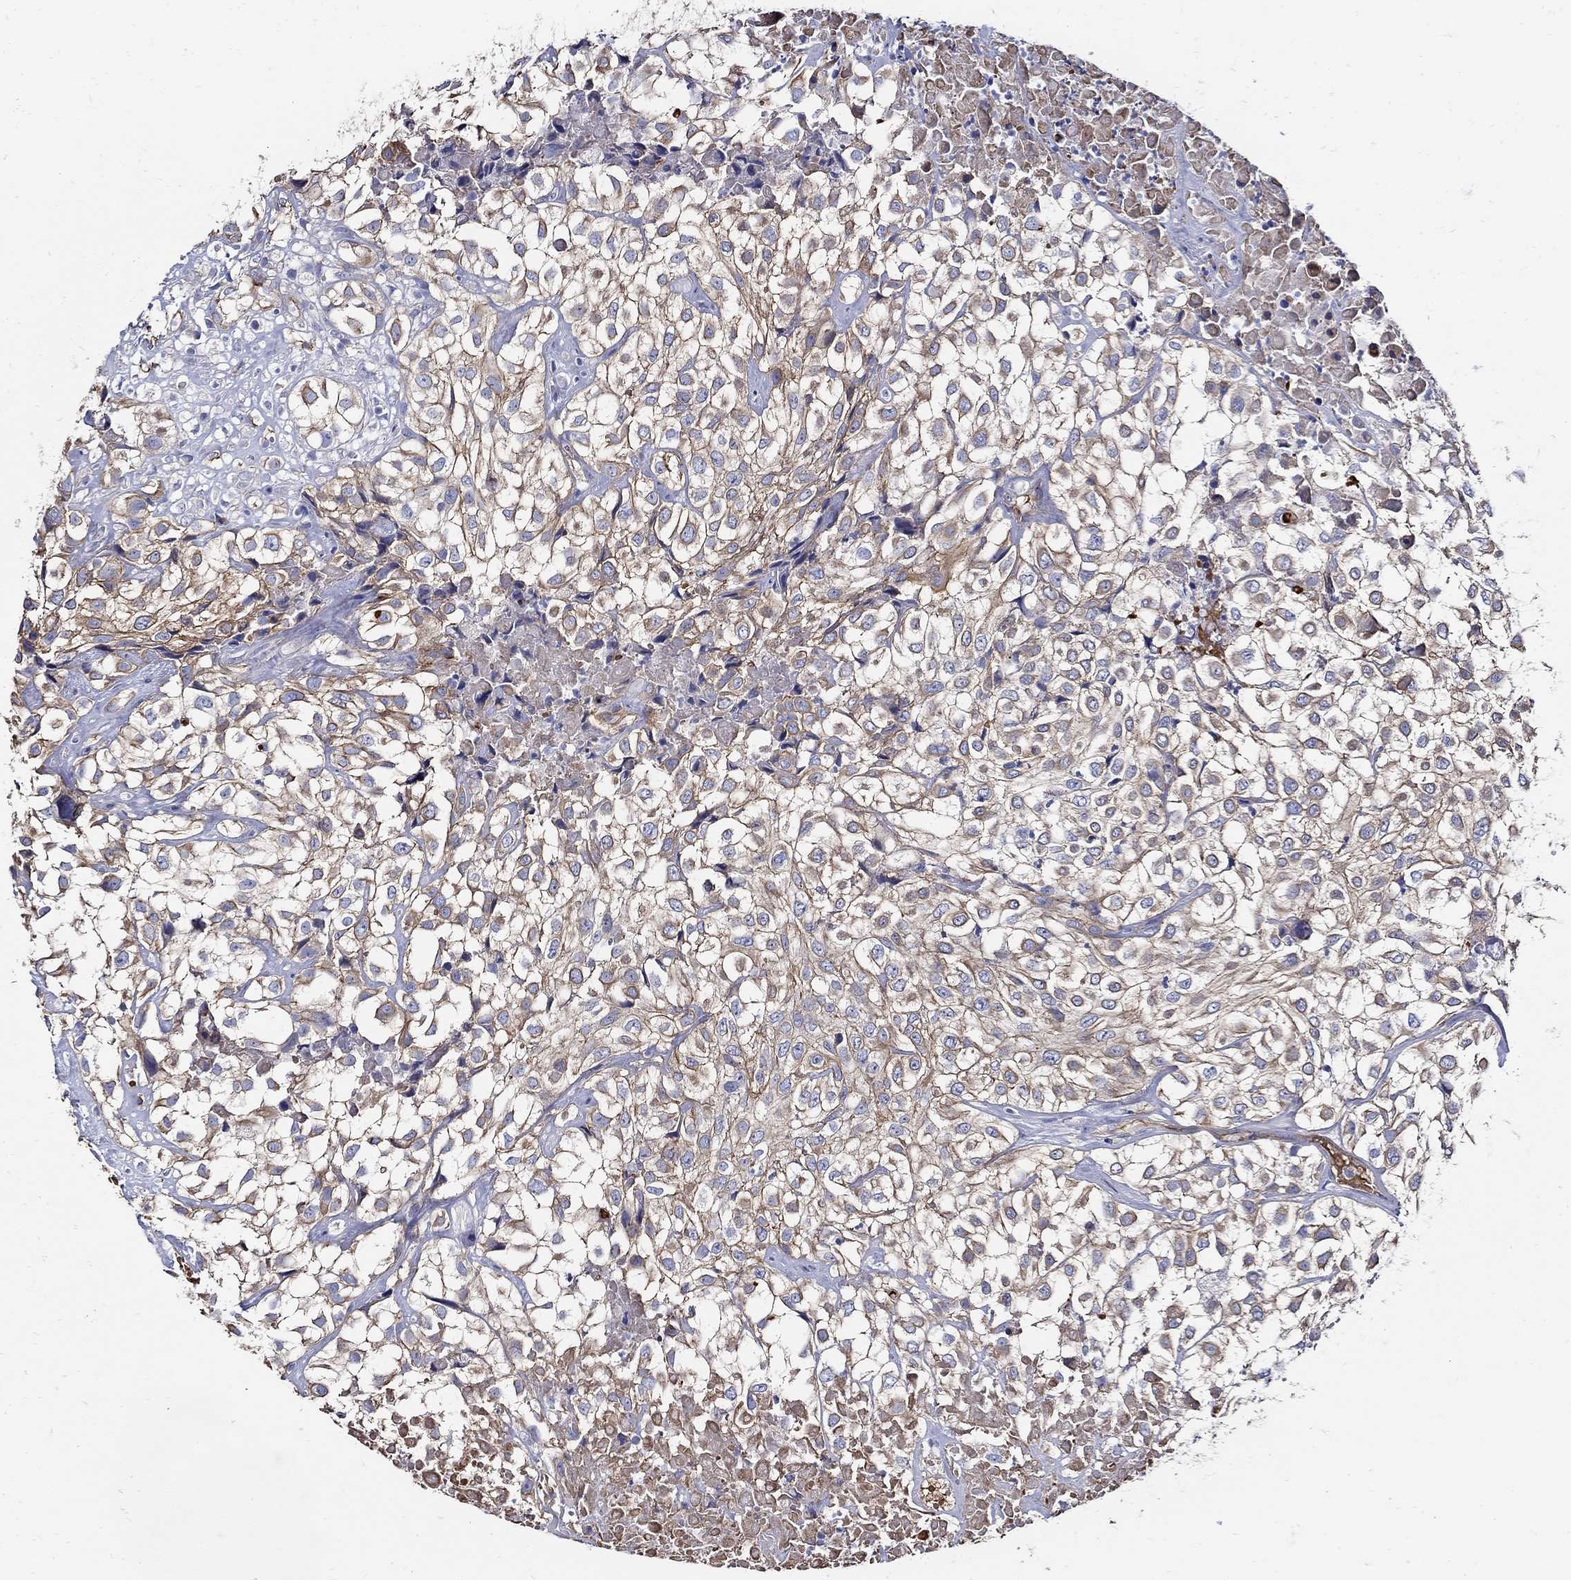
{"staining": {"intensity": "strong", "quantity": "25%-75%", "location": "cytoplasmic/membranous"}, "tissue": "urothelial cancer", "cell_type": "Tumor cells", "image_type": "cancer", "snomed": [{"axis": "morphology", "description": "Urothelial carcinoma, High grade"}, {"axis": "topography", "description": "Urinary bladder"}], "caption": "Immunohistochemical staining of urothelial cancer demonstrates high levels of strong cytoplasmic/membranous staining in about 25%-75% of tumor cells. (DAB IHC, brown staining for protein, blue staining for nuclei).", "gene": "APBB3", "patient": {"sex": "male", "age": 56}}